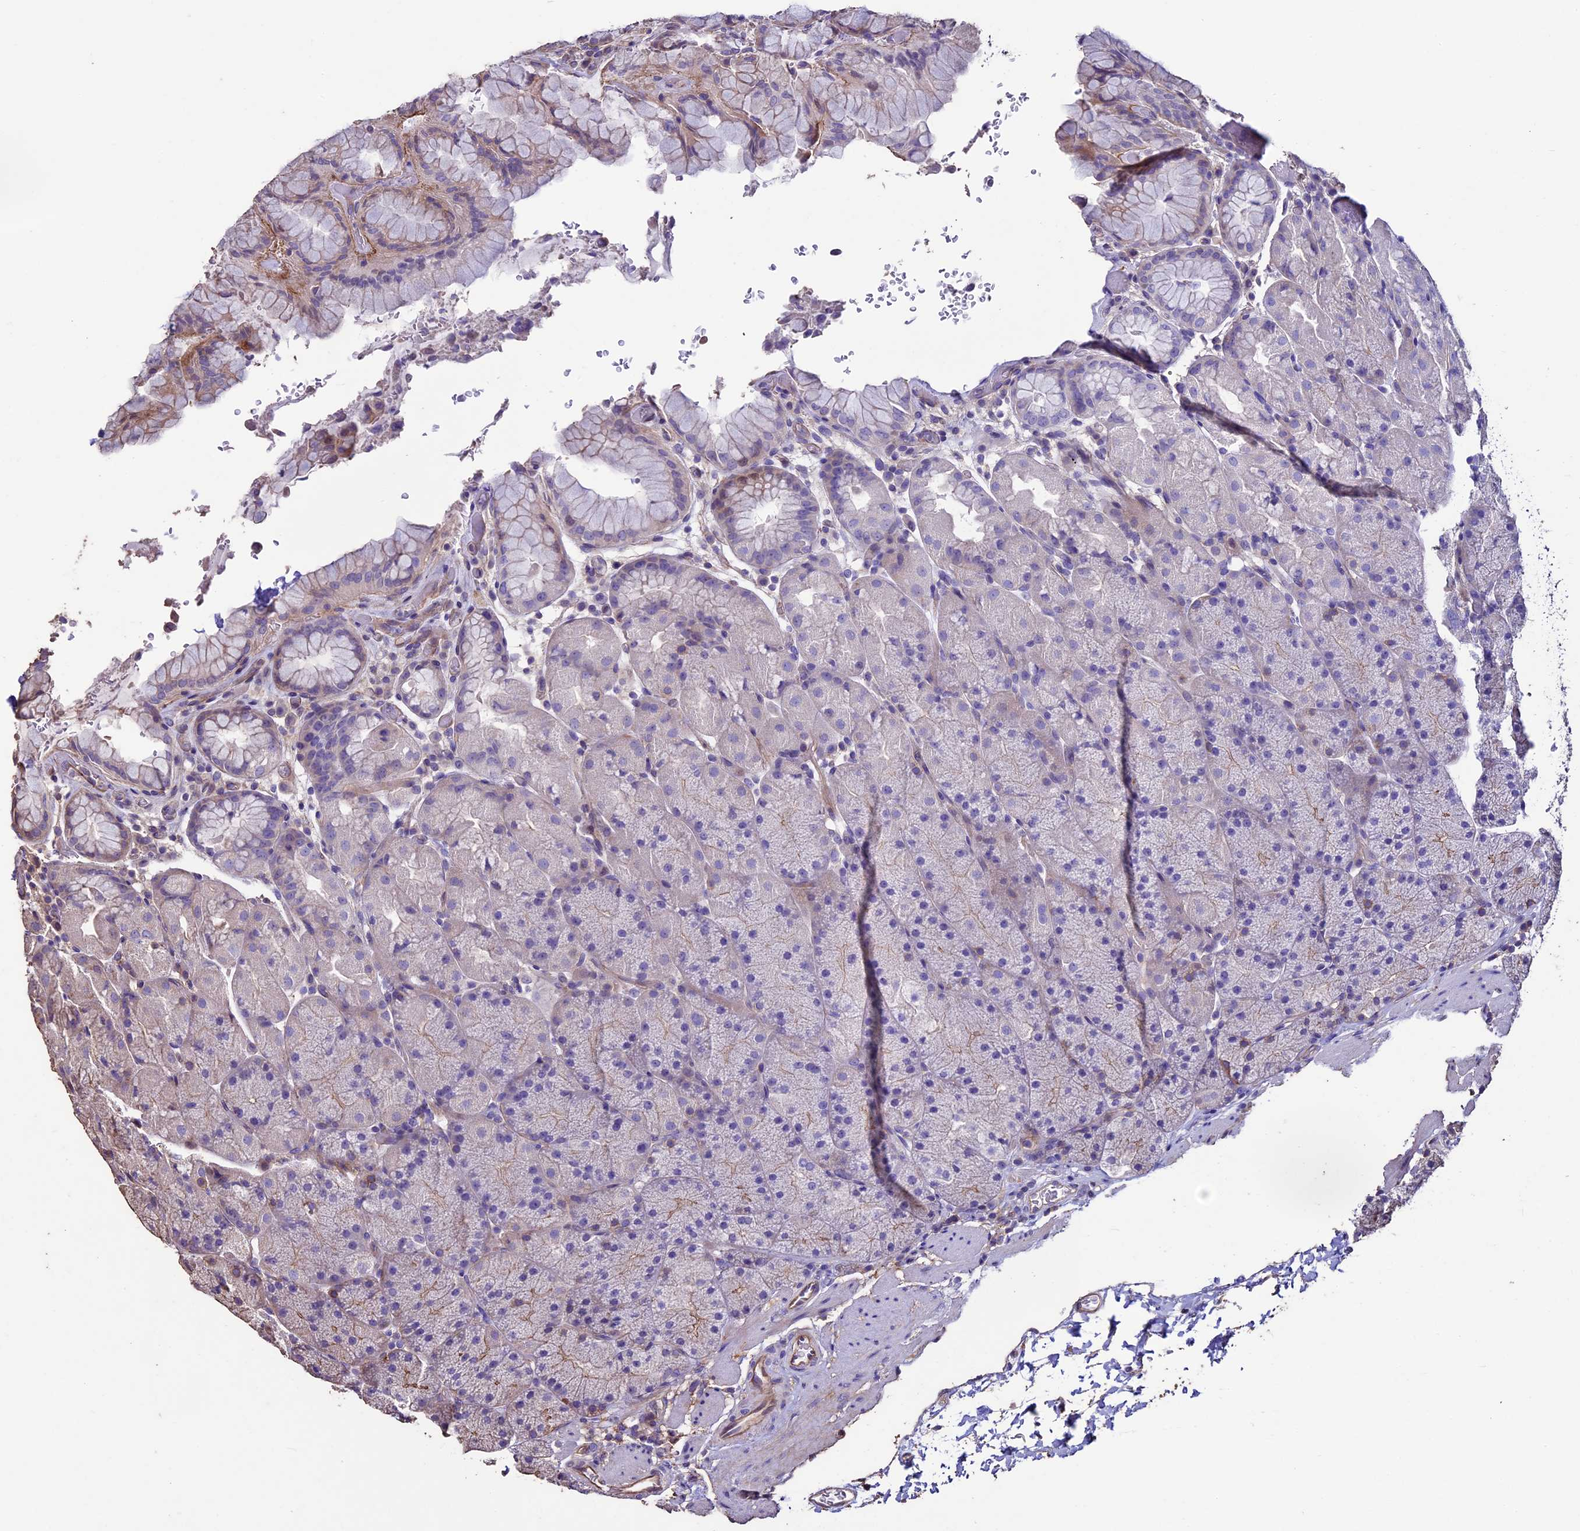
{"staining": {"intensity": "moderate", "quantity": "<25%", "location": "cytoplasmic/membranous"}, "tissue": "stomach", "cell_type": "Glandular cells", "image_type": "normal", "snomed": [{"axis": "morphology", "description": "Normal tissue, NOS"}, {"axis": "topography", "description": "Stomach, upper"}, {"axis": "topography", "description": "Stomach, lower"}], "caption": "Moderate cytoplasmic/membranous staining for a protein is identified in about <25% of glandular cells of normal stomach using immunohistochemistry (IHC).", "gene": "USB1", "patient": {"sex": "male", "age": 67}}